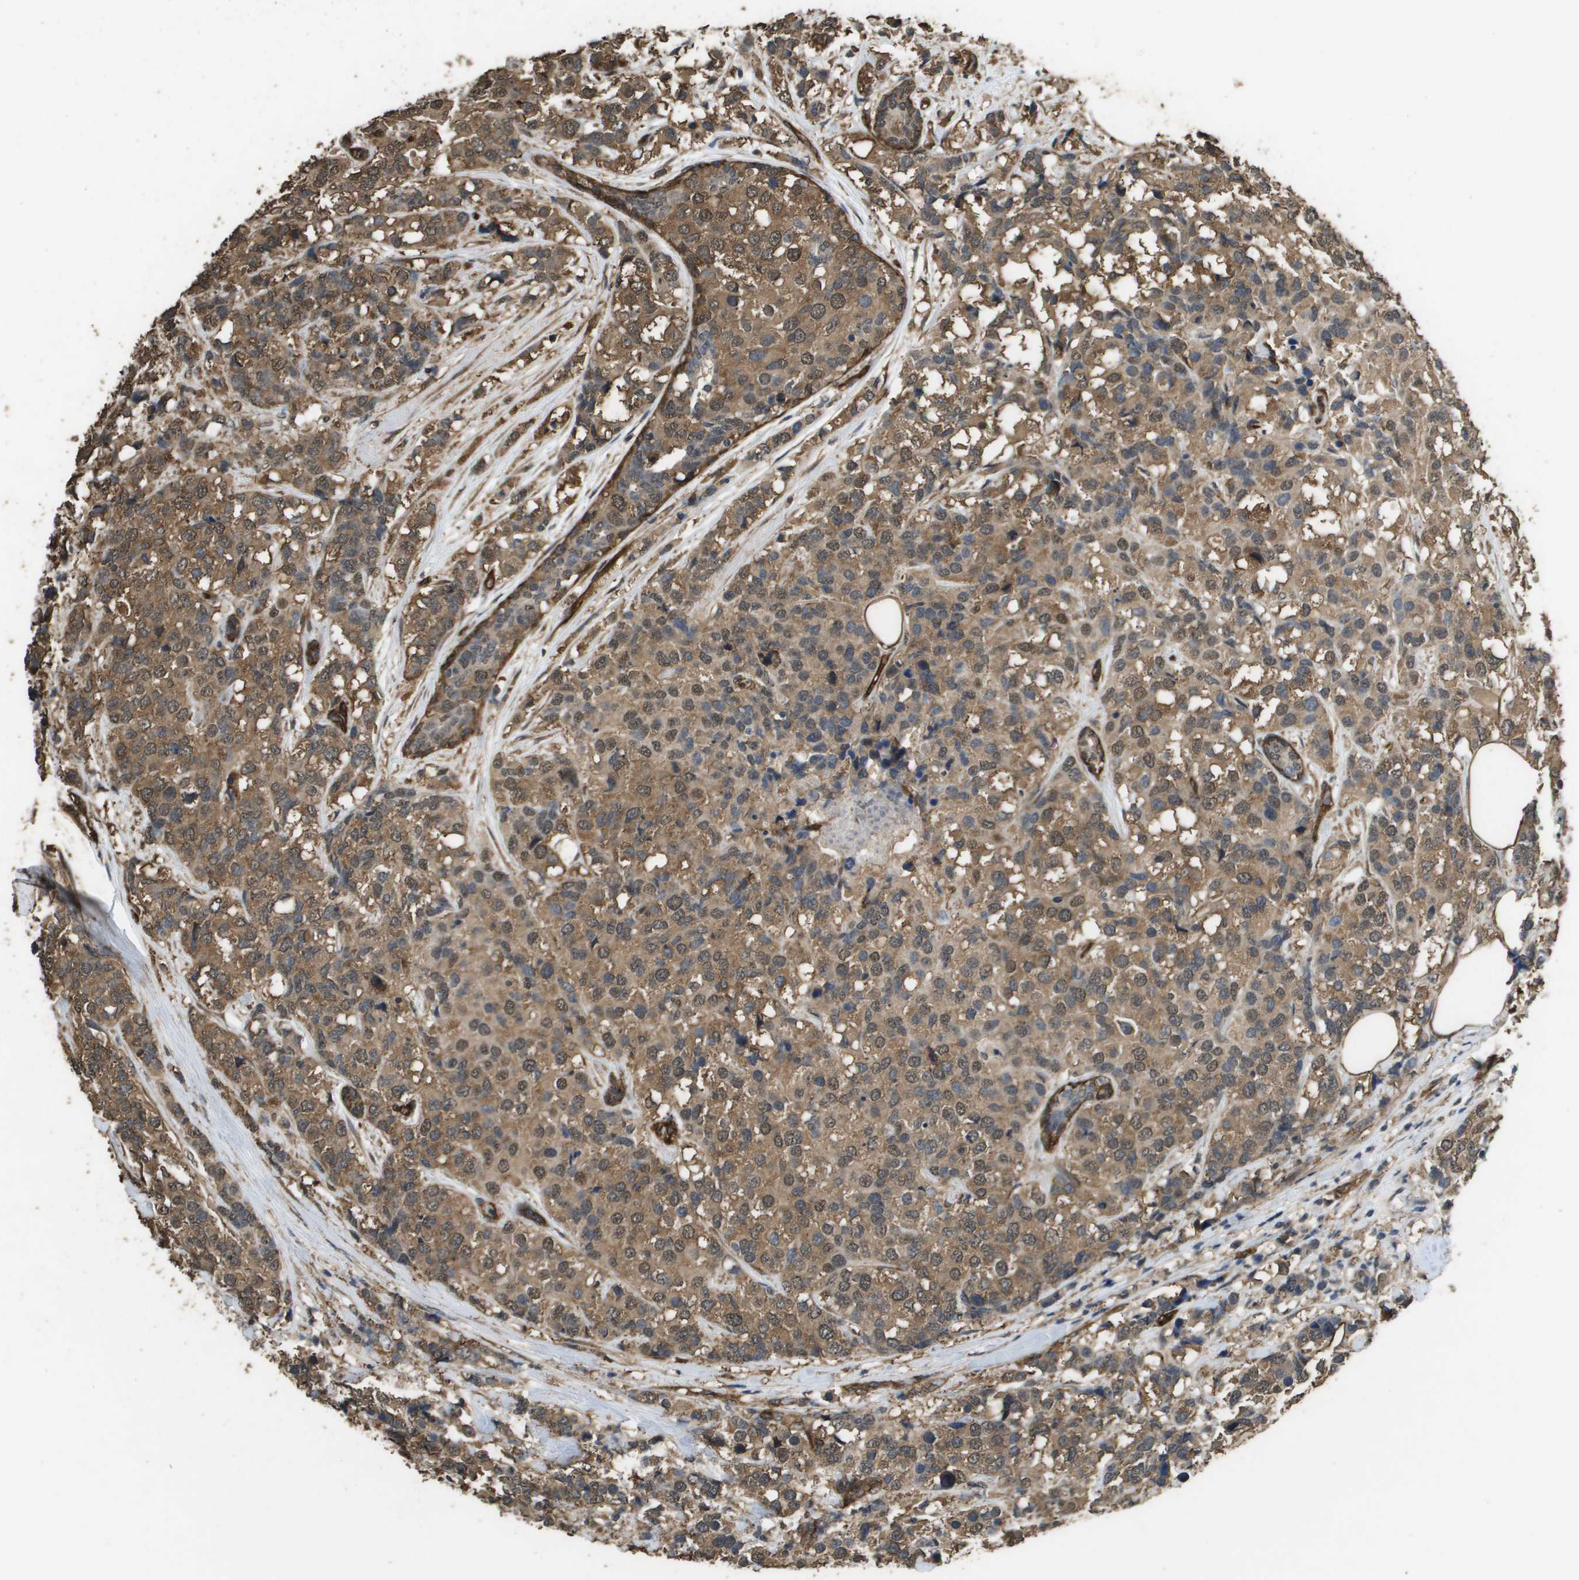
{"staining": {"intensity": "moderate", "quantity": ">75%", "location": "cytoplasmic/membranous,nuclear"}, "tissue": "breast cancer", "cell_type": "Tumor cells", "image_type": "cancer", "snomed": [{"axis": "morphology", "description": "Lobular carcinoma"}, {"axis": "topography", "description": "Breast"}], "caption": "Approximately >75% of tumor cells in breast cancer (lobular carcinoma) reveal moderate cytoplasmic/membranous and nuclear protein positivity as visualized by brown immunohistochemical staining.", "gene": "AAMP", "patient": {"sex": "female", "age": 59}}